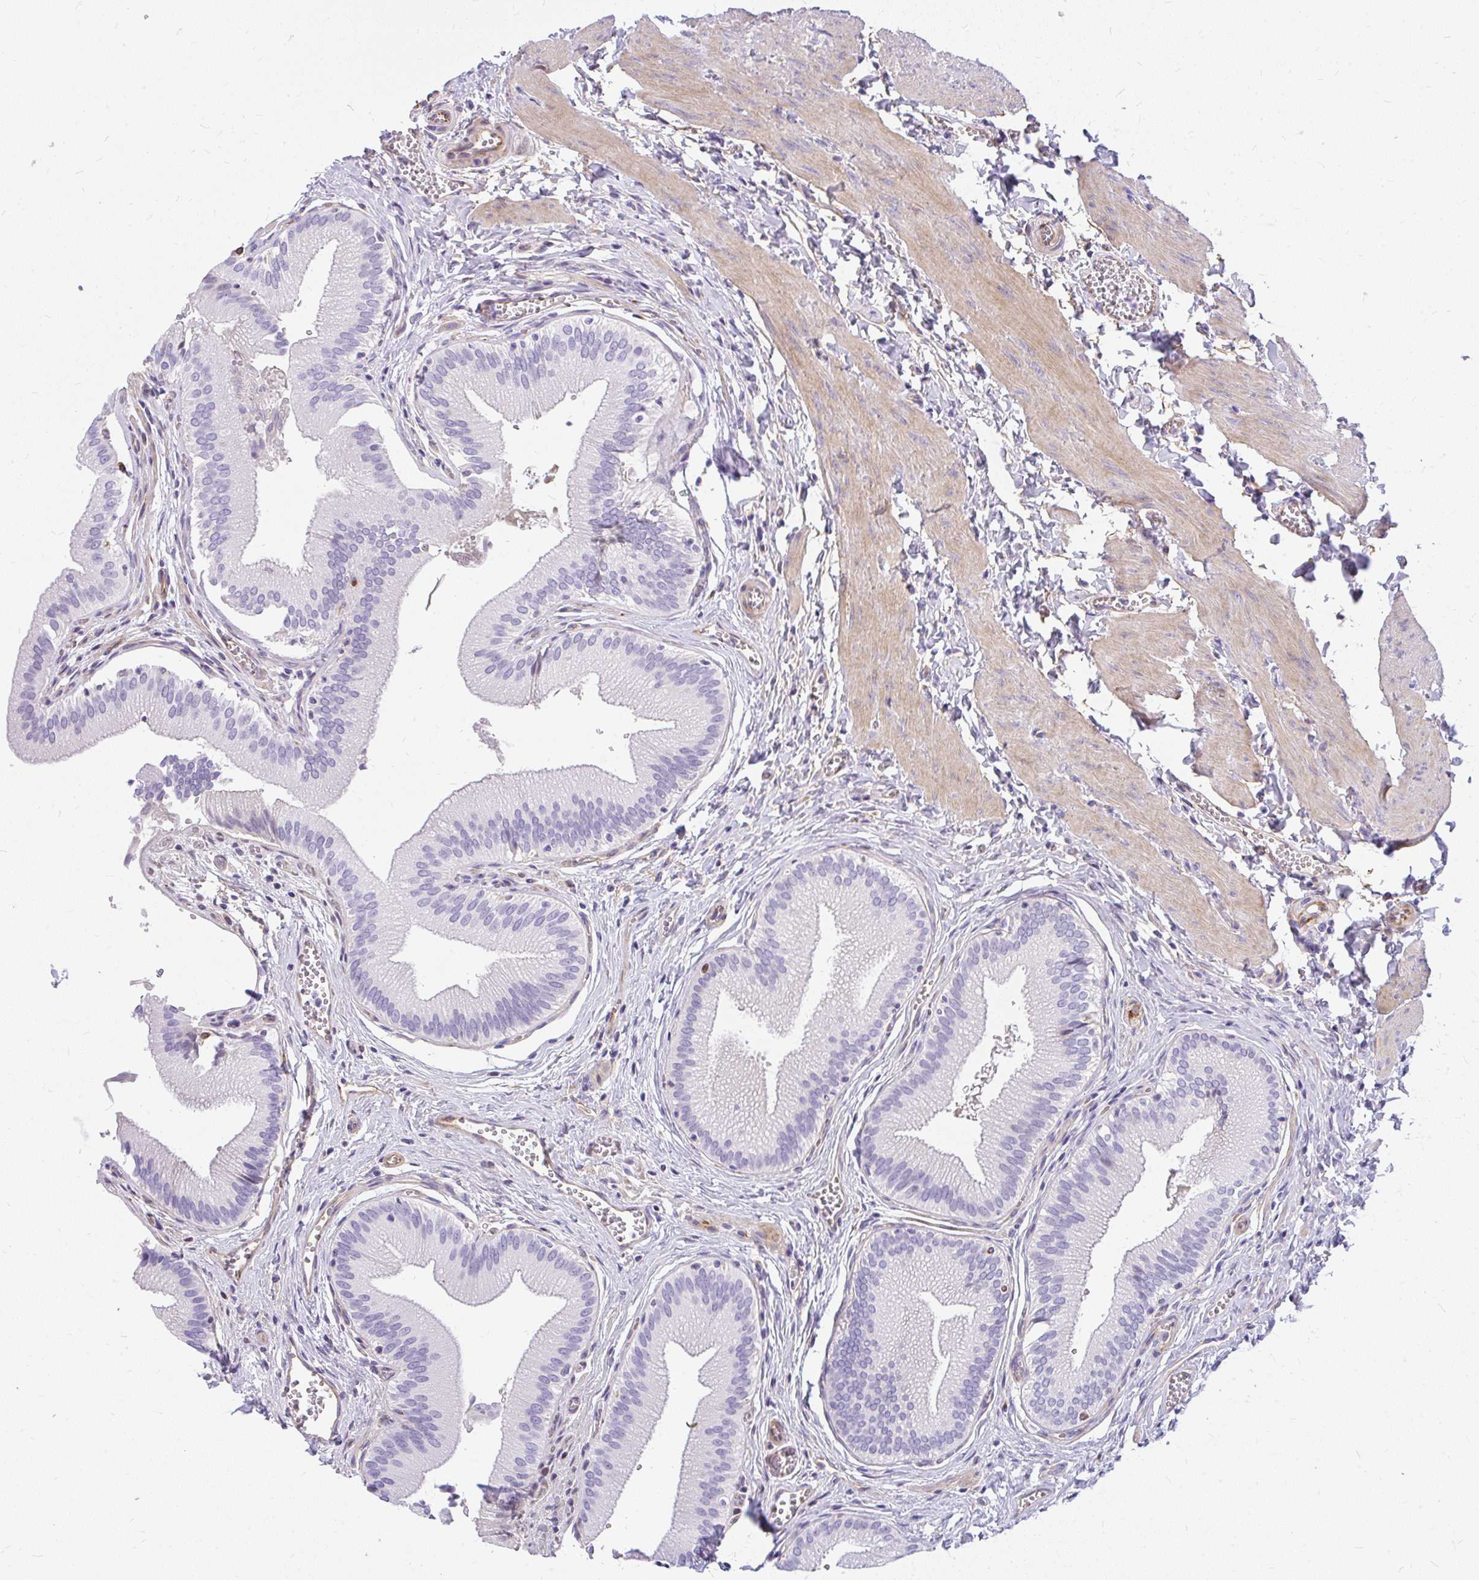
{"staining": {"intensity": "negative", "quantity": "none", "location": "none"}, "tissue": "gallbladder", "cell_type": "Glandular cells", "image_type": "normal", "snomed": [{"axis": "morphology", "description": "Normal tissue, NOS"}, {"axis": "topography", "description": "Gallbladder"}], "caption": "A high-resolution histopathology image shows IHC staining of normal gallbladder, which displays no significant expression in glandular cells. Nuclei are stained in blue.", "gene": "FAM83C", "patient": {"sex": "male", "age": 17}}